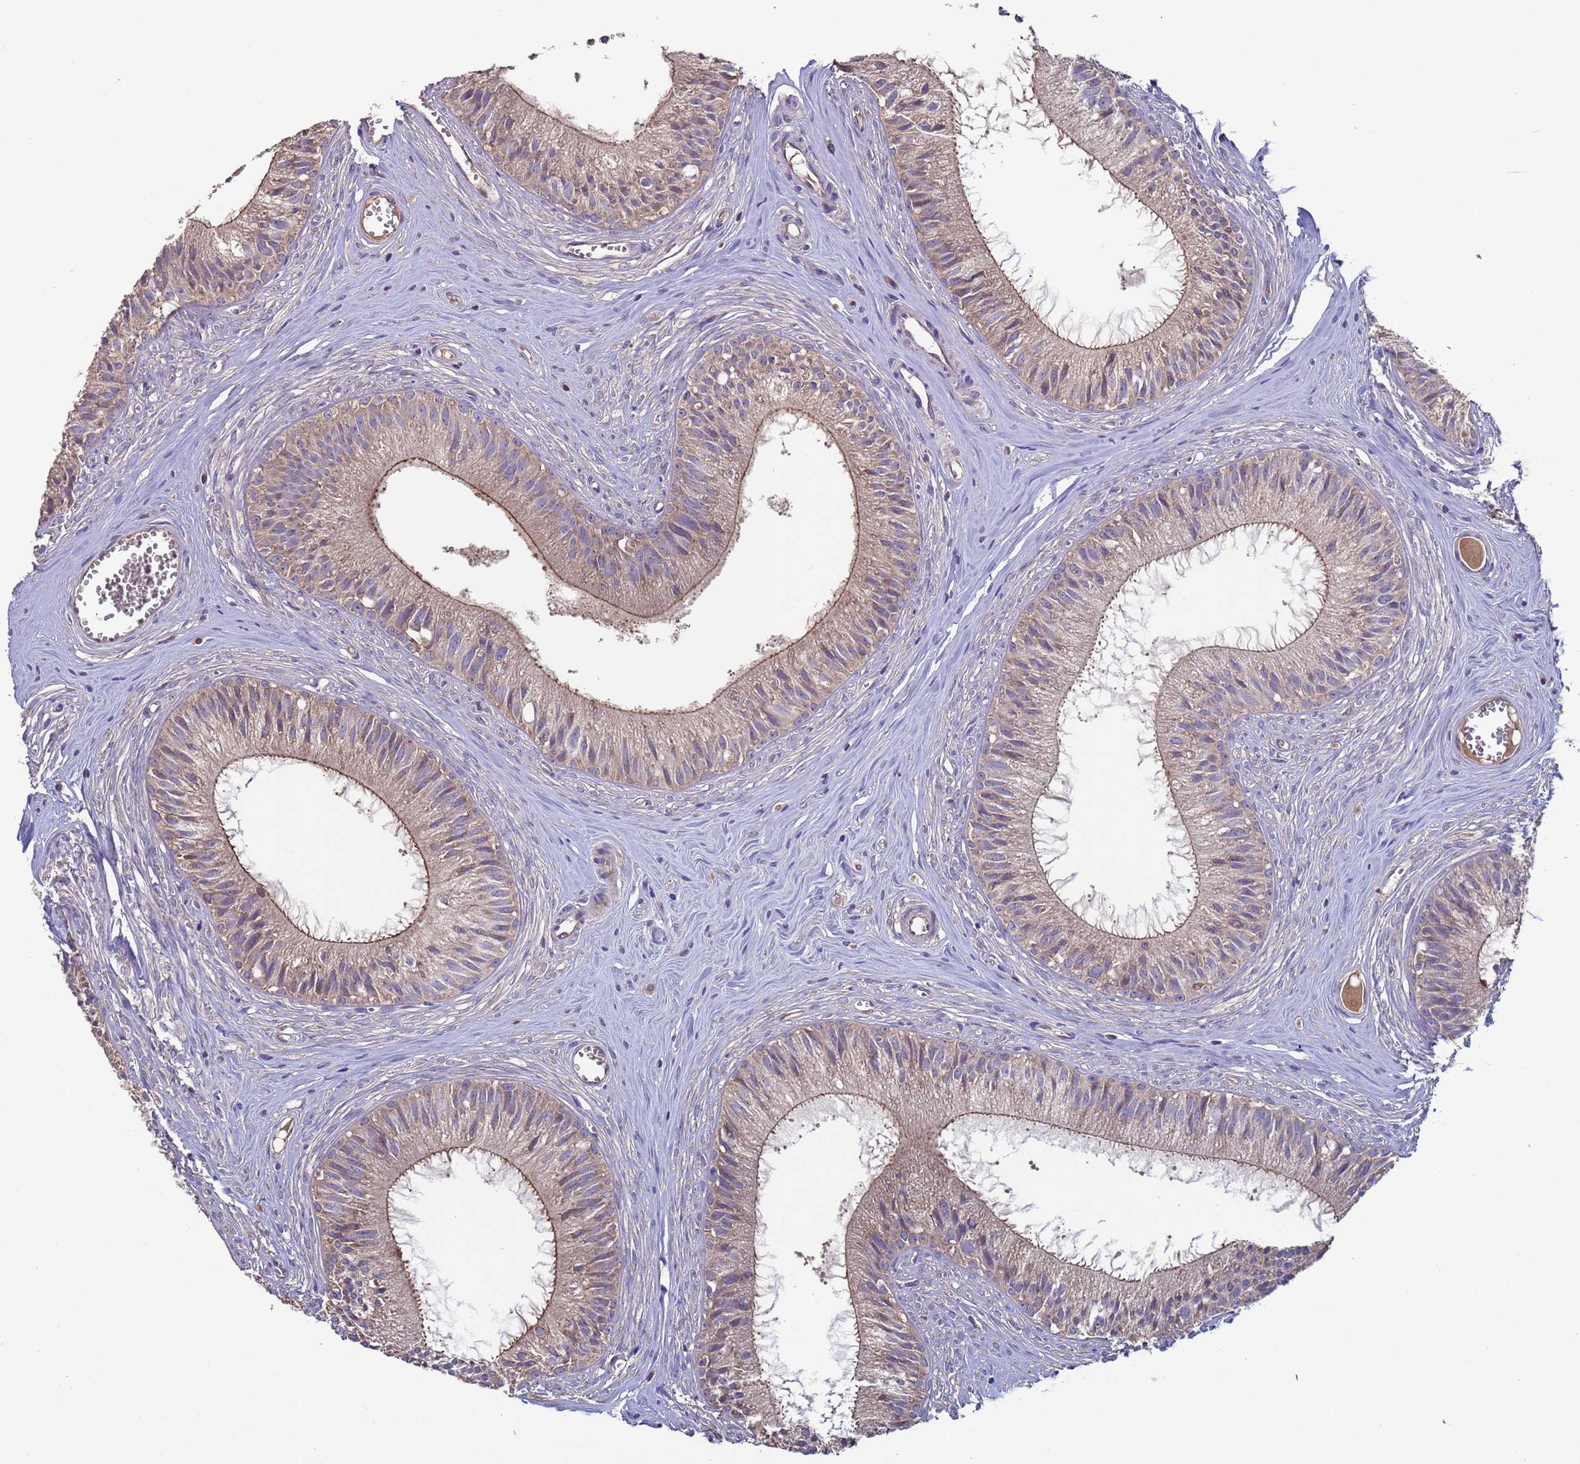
{"staining": {"intensity": "moderate", "quantity": "25%-75%", "location": "cytoplasmic/membranous"}, "tissue": "epididymis", "cell_type": "Glandular cells", "image_type": "normal", "snomed": [{"axis": "morphology", "description": "Normal tissue, NOS"}, {"axis": "topography", "description": "Epididymis"}], "caption": "Moderate cytoplasmic/membranous expression for a protein is present in approximately 25%-75% of glandular cells of benign epididymis using immunohistochemistry (IHC).", "gene": "EEF1AKMT1", "patient": {"sex": "male", "age": 36}}